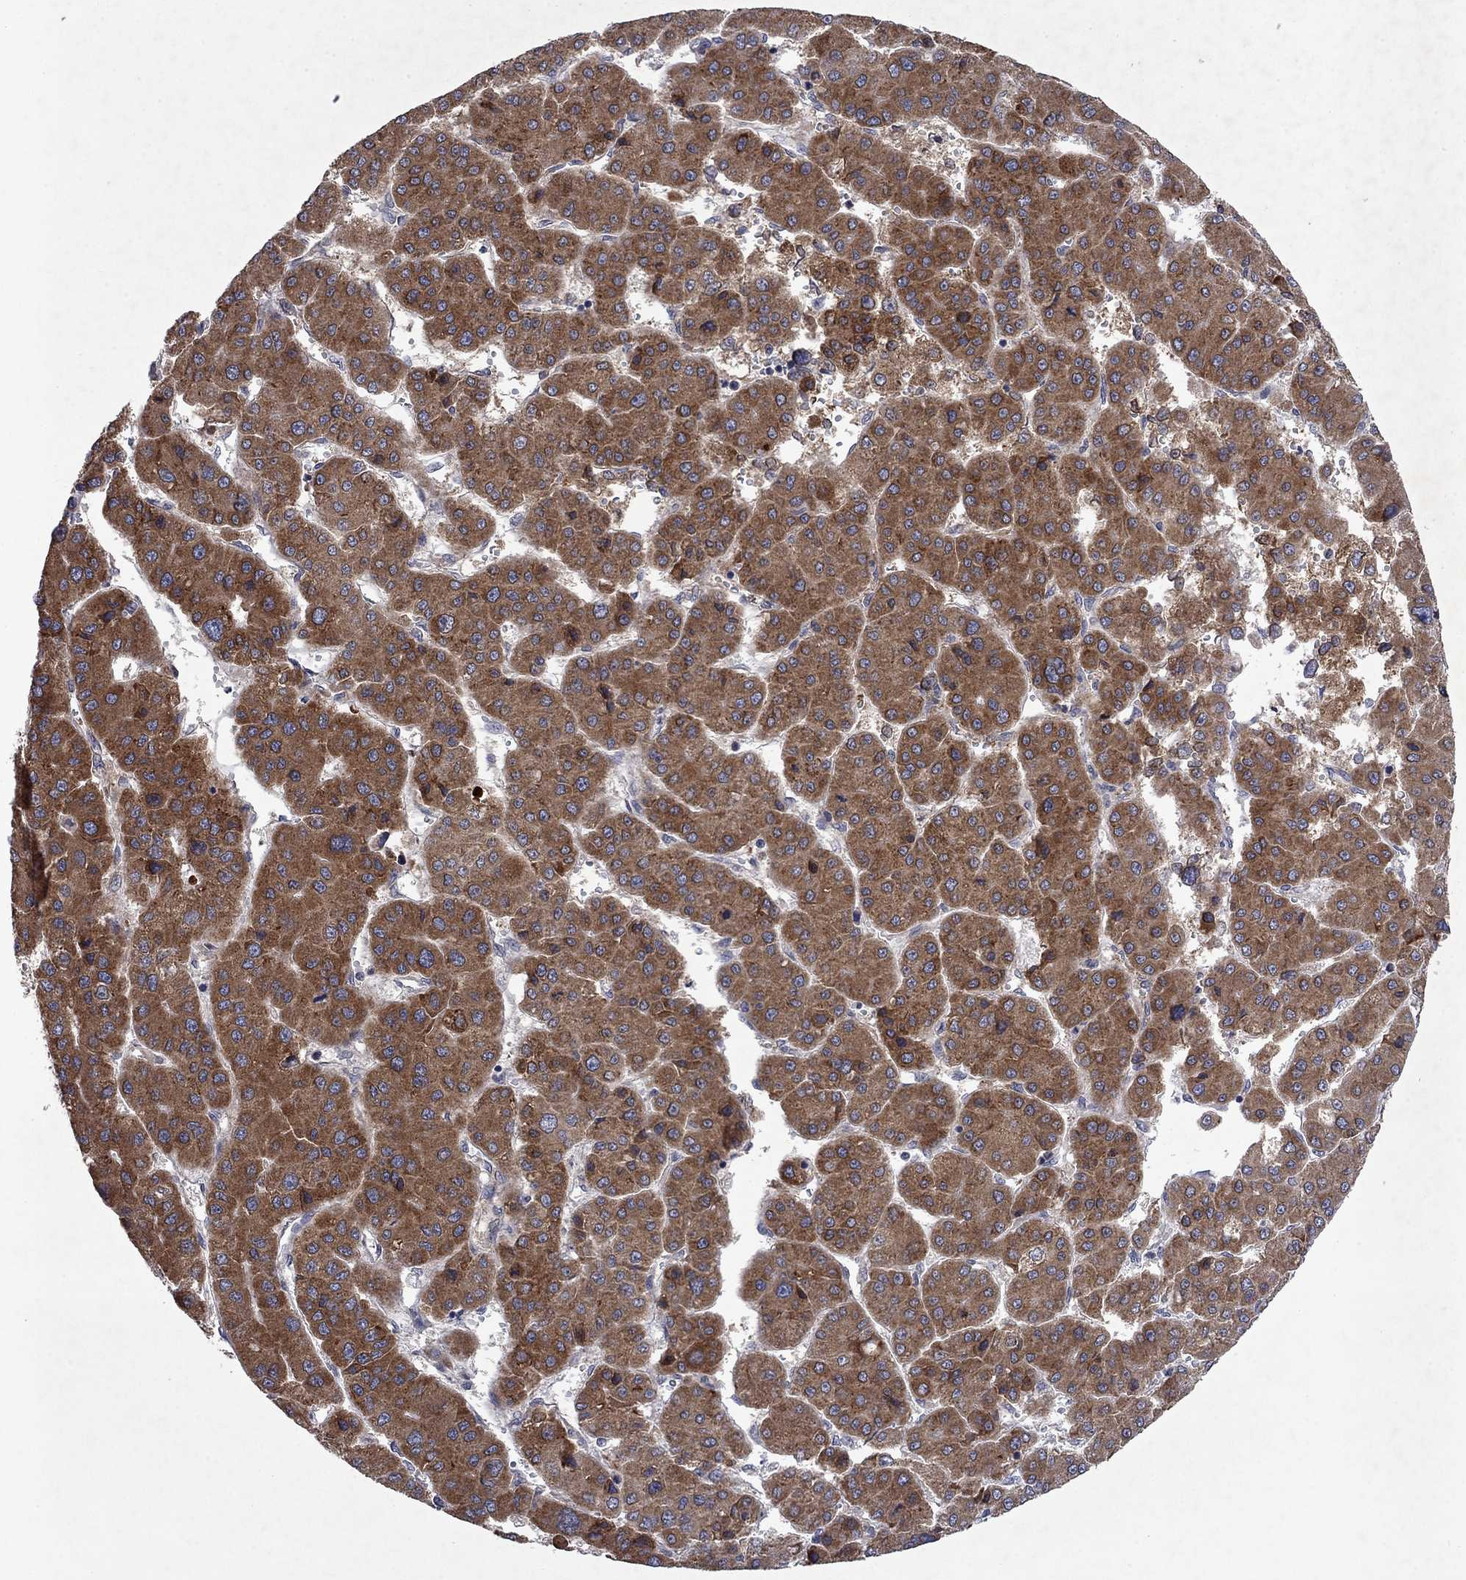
{"staining": {"intensity": "strong", "quantity": ">75%", "location": "cytoplasmic/membranous"}, "tissue": "liver cancer", "cell_type": "Tumor cells", "image_type": "cancer", "snomed": [{"axis": "morphology", "description": "Carcinoma, Hepatocellular, NOS"}, {"axis": "topography", "description": "Liver"}], "caption": "An immunohistochemistry (IHC) image of neoplastic tissue is shown. Protein staining in brown highlights strong cytoplasmic/membranous positivity in liver cancer within tumor cells.", "gene": "TMEM97", "patient": {"sex": "male", "age": 73}}